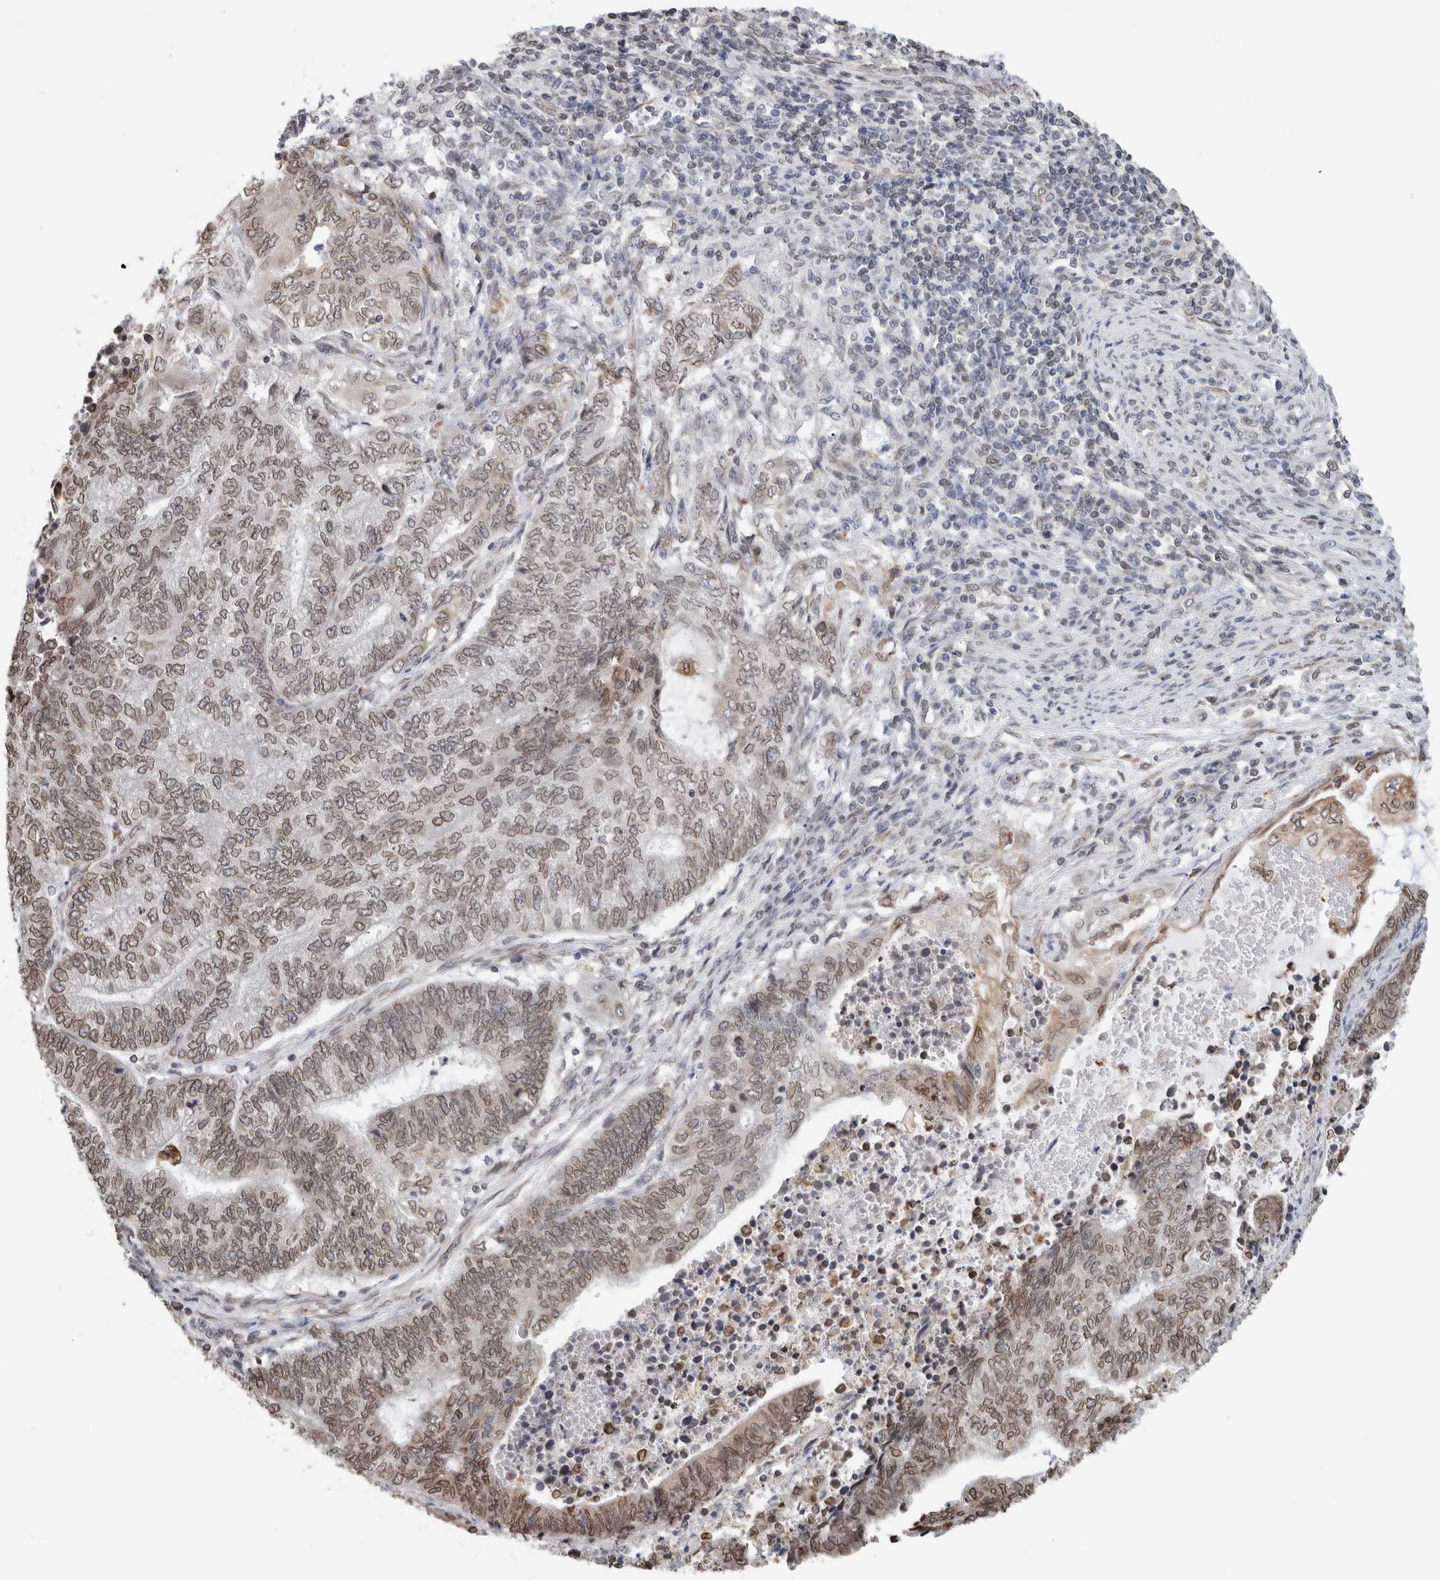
{"staining": {"intensity": "moderate", "quantity": ">75%", "location": "cytoplasmic/membranous,nuclear"}, "tissue": "endometrial cancer", "cell_type": "Tumor cells", "image_type": "cancer", "snomed": [{"axis": "morphology", "description": "Adenocarcinoma, NOS"}, {"axis": "topography", "description": "Uterus"}, {"axis": "topography", "description": "Endometrium"}], "caption": "Human endometrial cancer stained for a protein (brown) shows moderate cytoplasmic/membranous and nuclear positive staining in about >75% of tumor cells.", "gene": "RBMX2", "patient": {"sex": "female", "age": 70}}